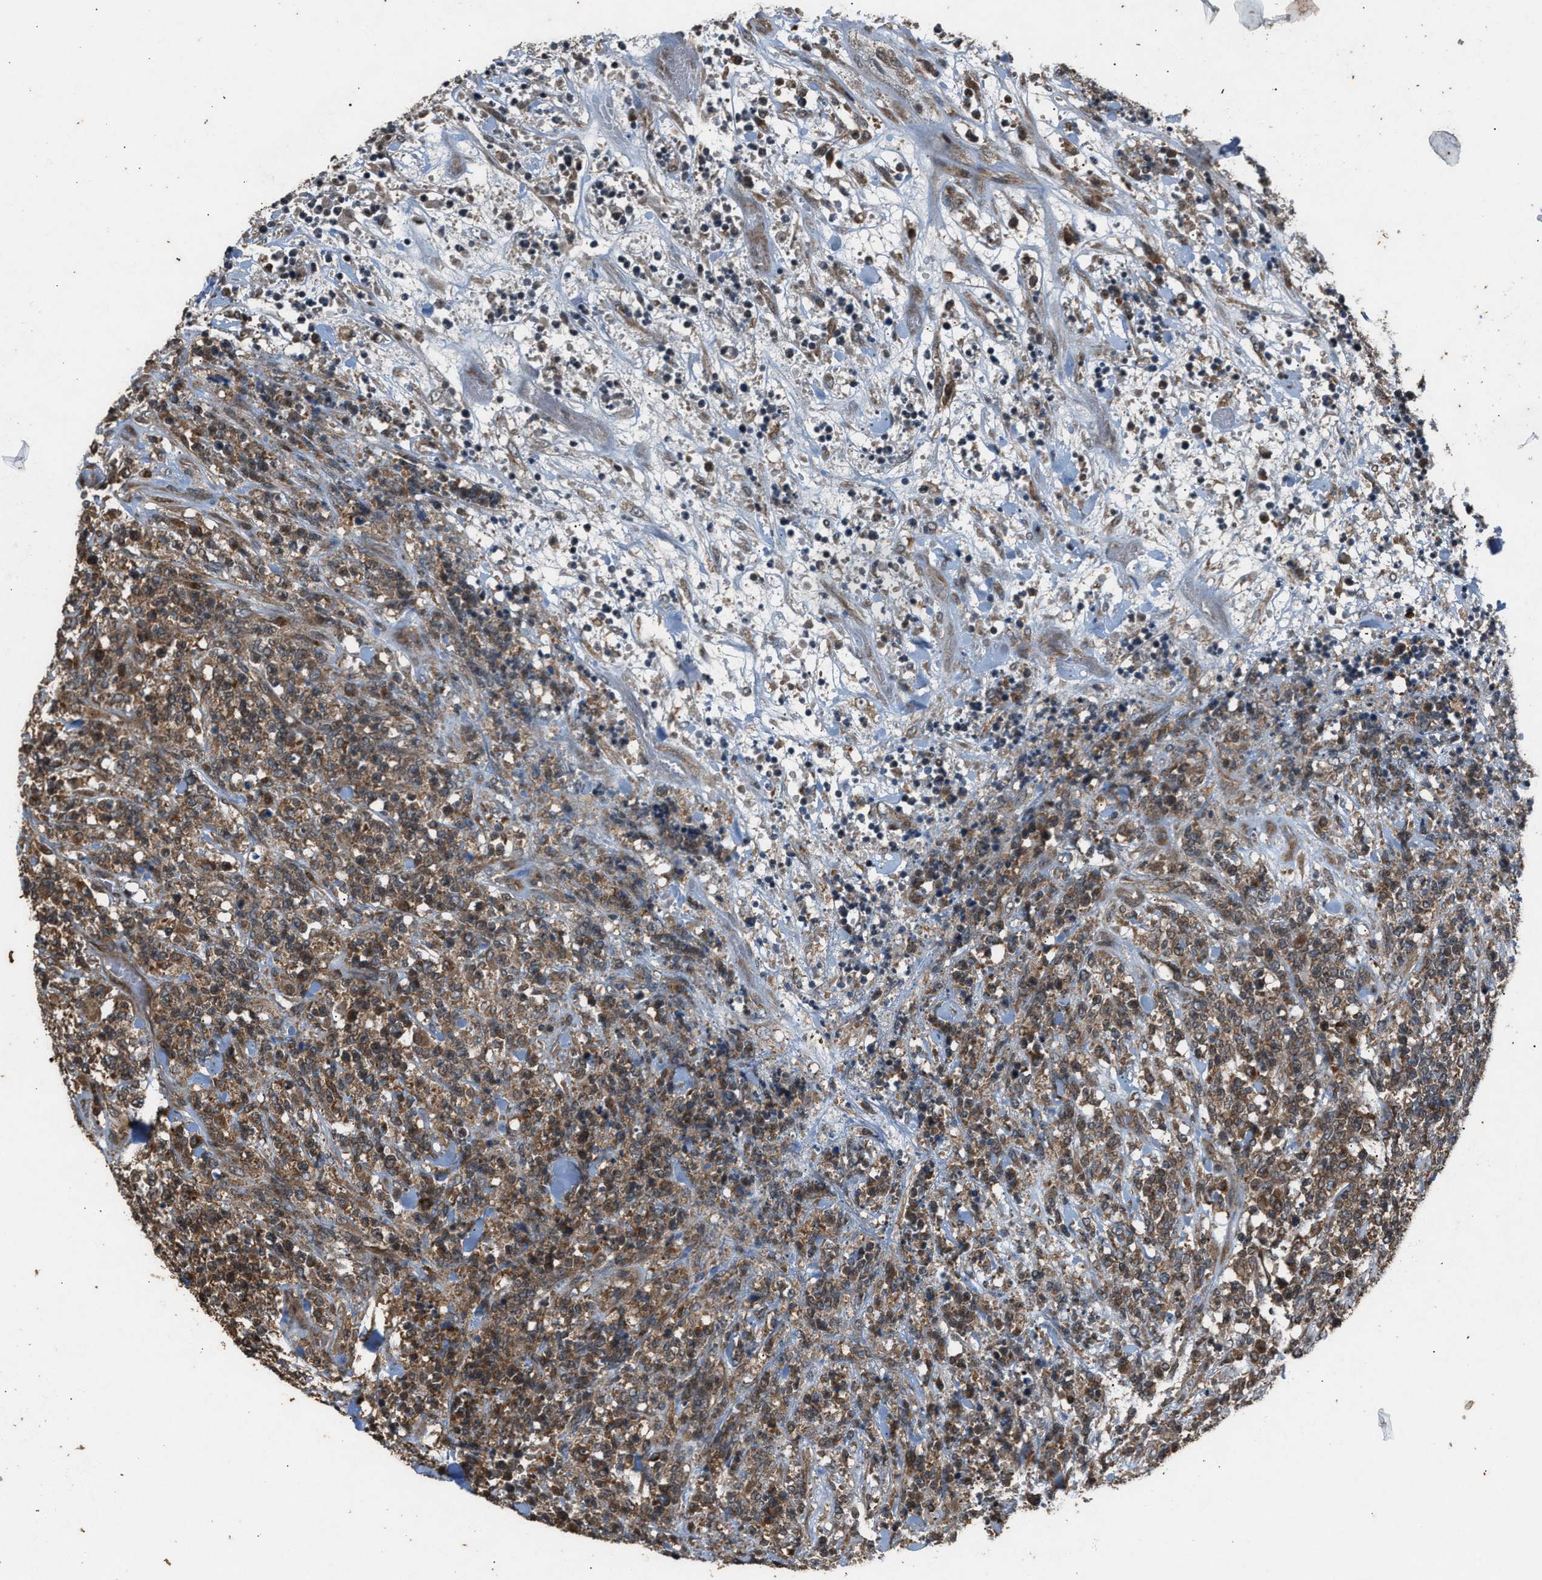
{"staining": {"intensity": "moderate", "quantity": ">75%", "location": "cytoplasmic/membranous"}, "tissue": "lymphoma", "cell_type": "Tumor cells", "image_type": "cancer", "snomed": [{"axis": "morphology", "description": "Malignant lymphoma, non-Hodgkin's type, High grade"}, {"axis": "topography", "description": "Soft tissue"}], "caption": "Immunohistochemistry staining of high-grade malignant lymphoma, non-Hodgkin's type, which displays medium levels of moderate cytoplasmic/membranous positivity in approximately >75% of tumor cells indicating moderate cytoplasmic/membranous protein staining. The staining was performed using DAB (brown) for protein detection and nuclei were counterstained in hematoxylin (blue).", "gene": "PSMD1", "patient": {"sex": "male", "age": 18}}